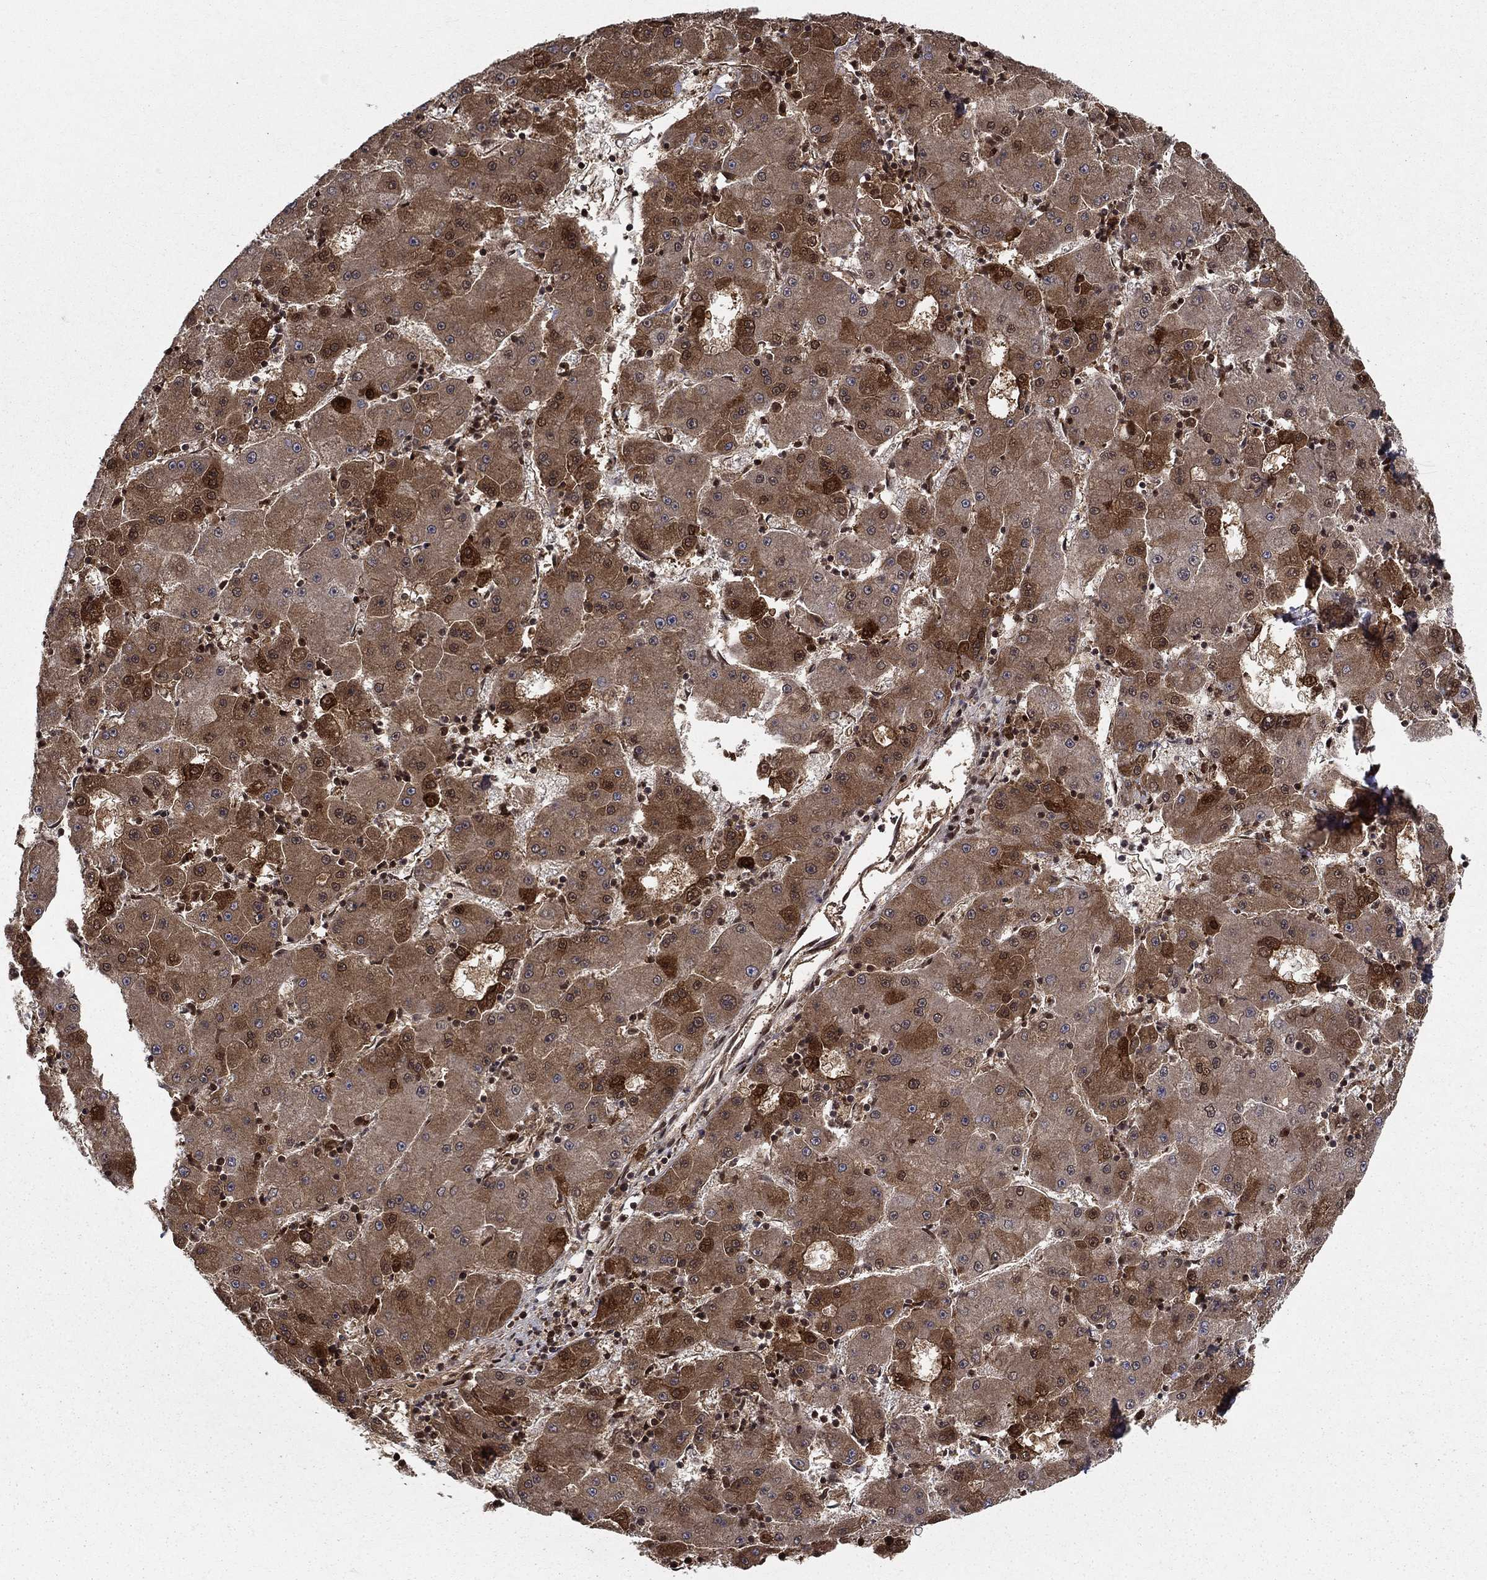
{"staining": {"intensity": "strong", "quantity": "<25%", "location": "cytoplasmic/membranous,nuclear"}, "tissue": "liver cancer", "cell_type": "Tumor cells", "image_type": "cancer", "snomed": [{"axis": "morphology", "description": "Carcinoma, Hepatocellular, NOS"}, {"axis": "topography", "description": "Liver"}], "caption": "Liver cancer stained for a protein exhibits strong cytoplasmic/membranous and nuclear positivity in tumor cells.", "gene": "CDCA7L", "patient": {"sex": "male", "age": 73}}